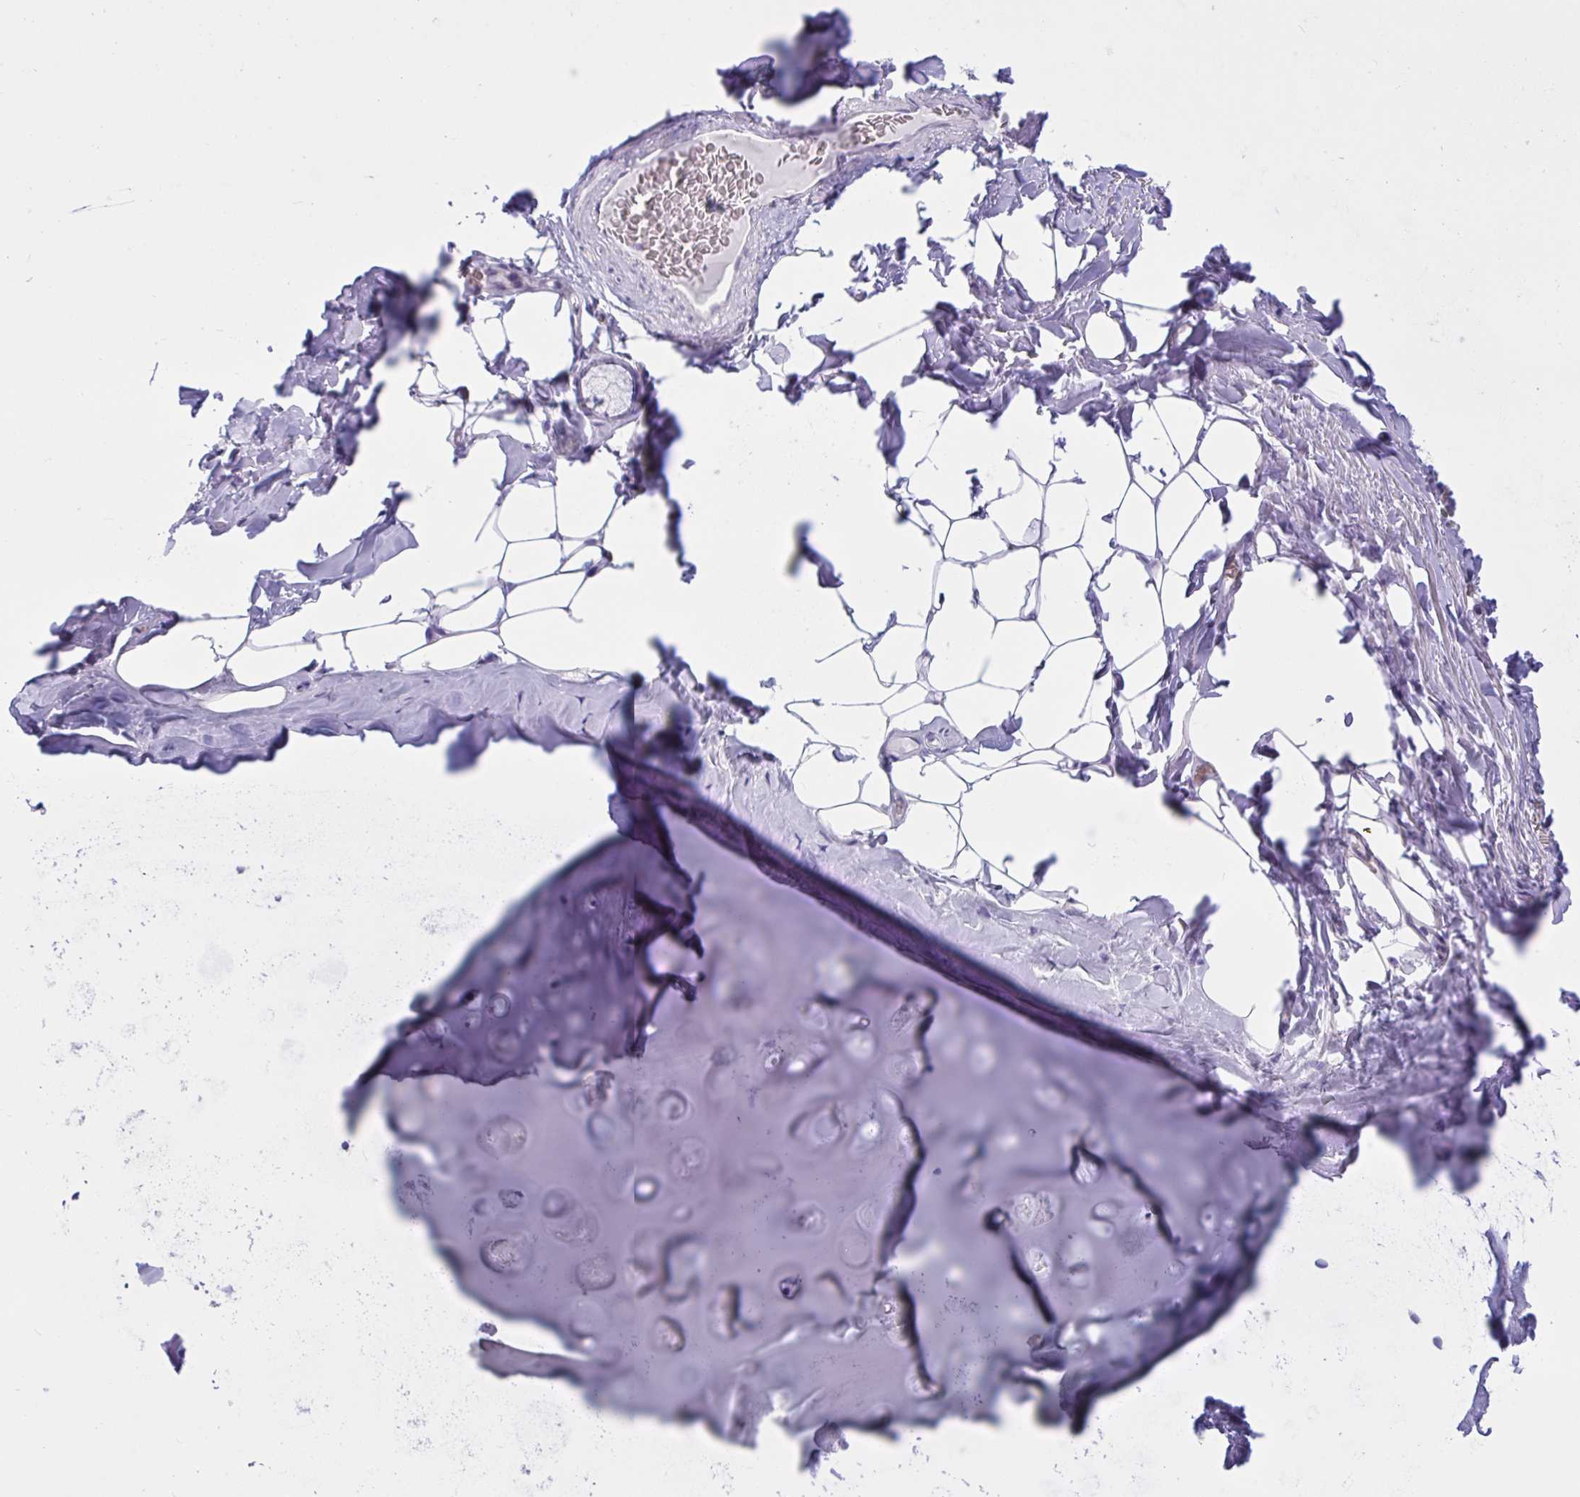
{"staining": {"intensity": "negative", "quantity": "none", "location": "none"}, "tissue": "adipose tissue", "cell_type": "Adipocytes", "image_type": "normal", "snomed": [{"axis": "morphology", "description": "Normal tissue, NOS"}, {"axis": "topography", "description": "Cartilage tissue"}, {"axis": "topography", "description": "Bronchus"}, {"axis": "topography", "description": "Peripheral nerve tissue"}], "caption": "This is an IHC histopathology image of normal human adipose tissue. There is no staining in adipocytes.", "gene": "CAMLG", "patient": {"sex": "male", "age": 67}}